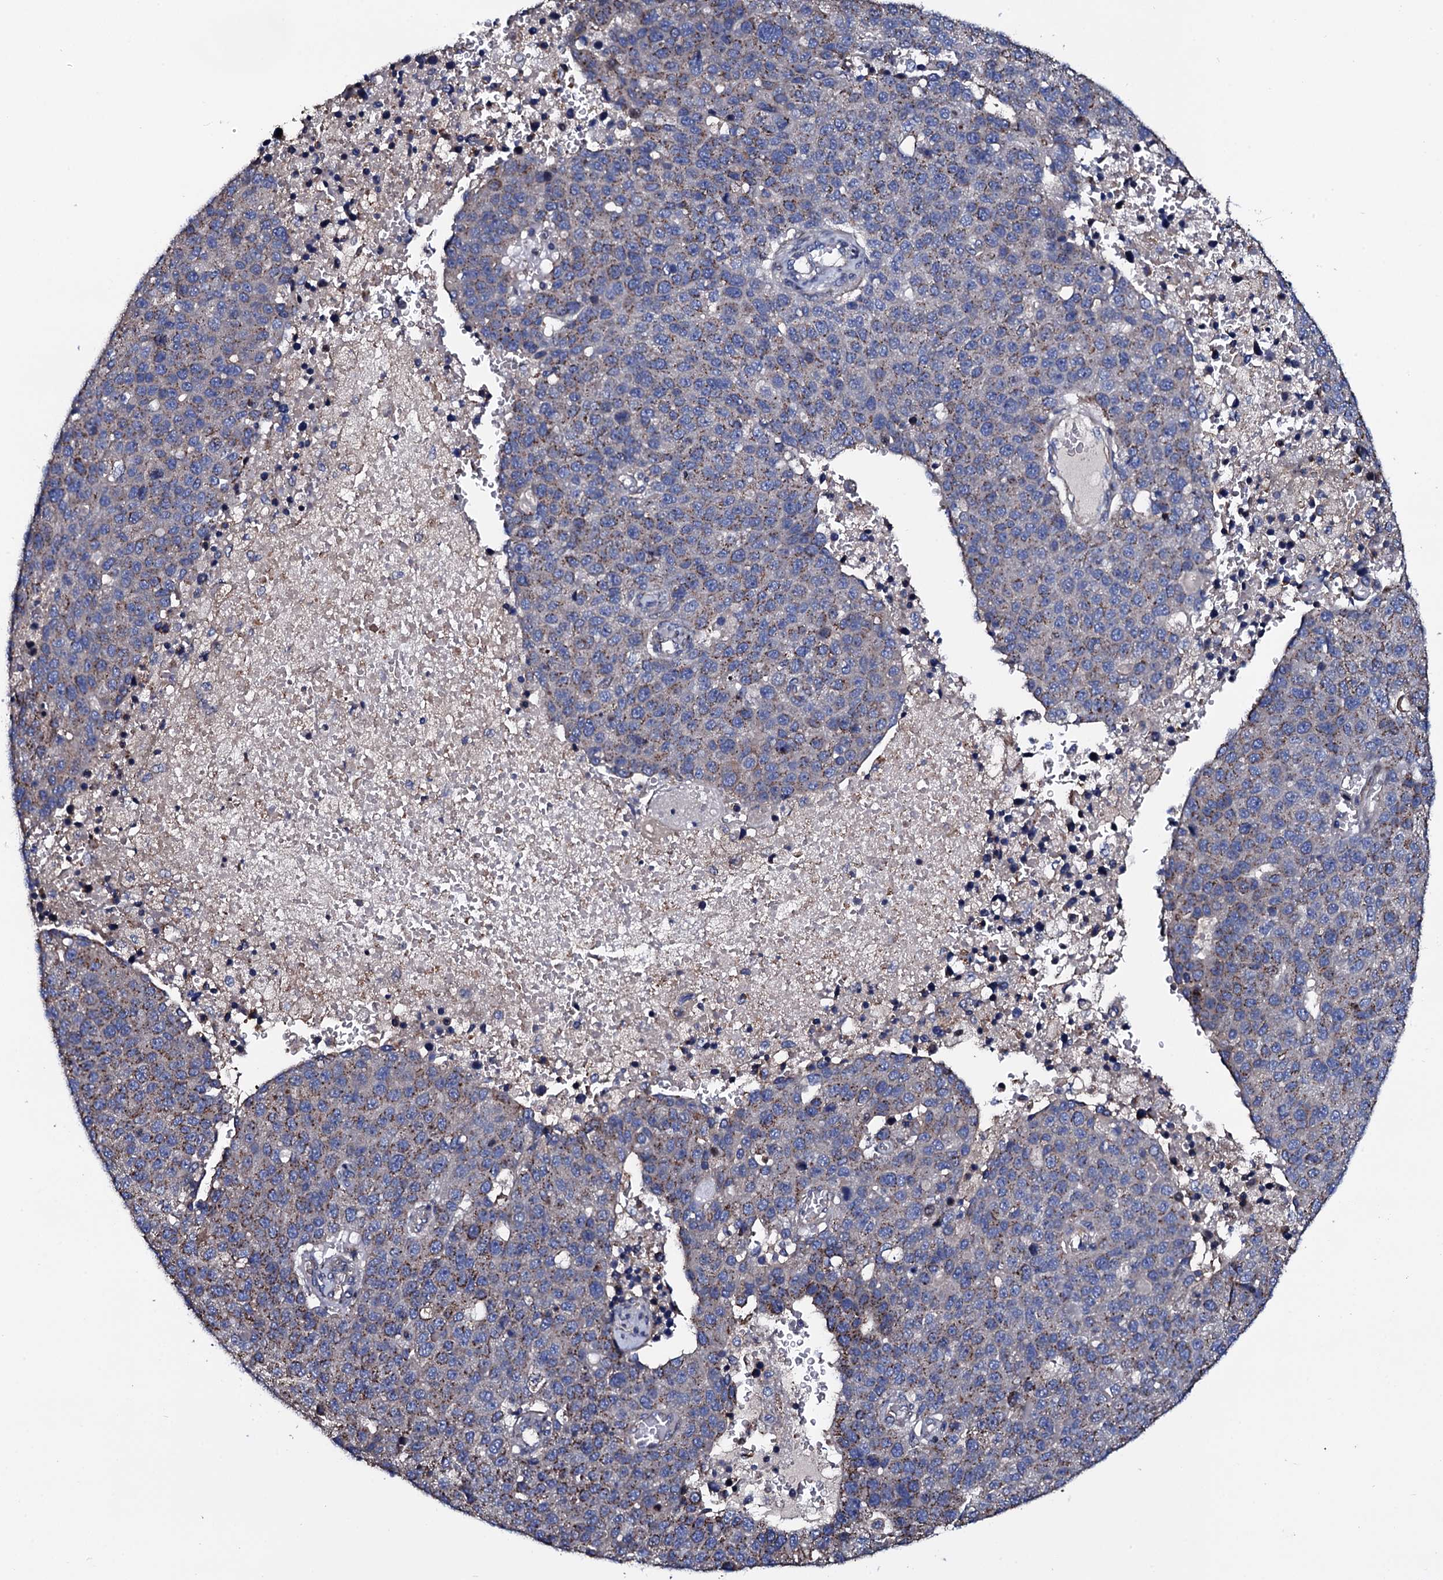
{"staining": {"intensity": "weak", "quantity": "25%-75%", "location": "cytoplasmic/membranous"}, "tissue": "pancreatic cancer", "cell_type": "Tumor cells", "image_type": "cancer", "snomed": [{"axis": "morphology", "description": "Adenocarcinoma, NOS"}, {"axis": "topography", "description": "Pancreas"}], "caption": "Pancreatic cancer was stained to show a protein in brown. There is low levels of weak cytoplasmic/membranous staining in approximately 25%-75% of tumor cells.", "gene": "PLET1", "patient": {"sex": "female", "age": 61}}